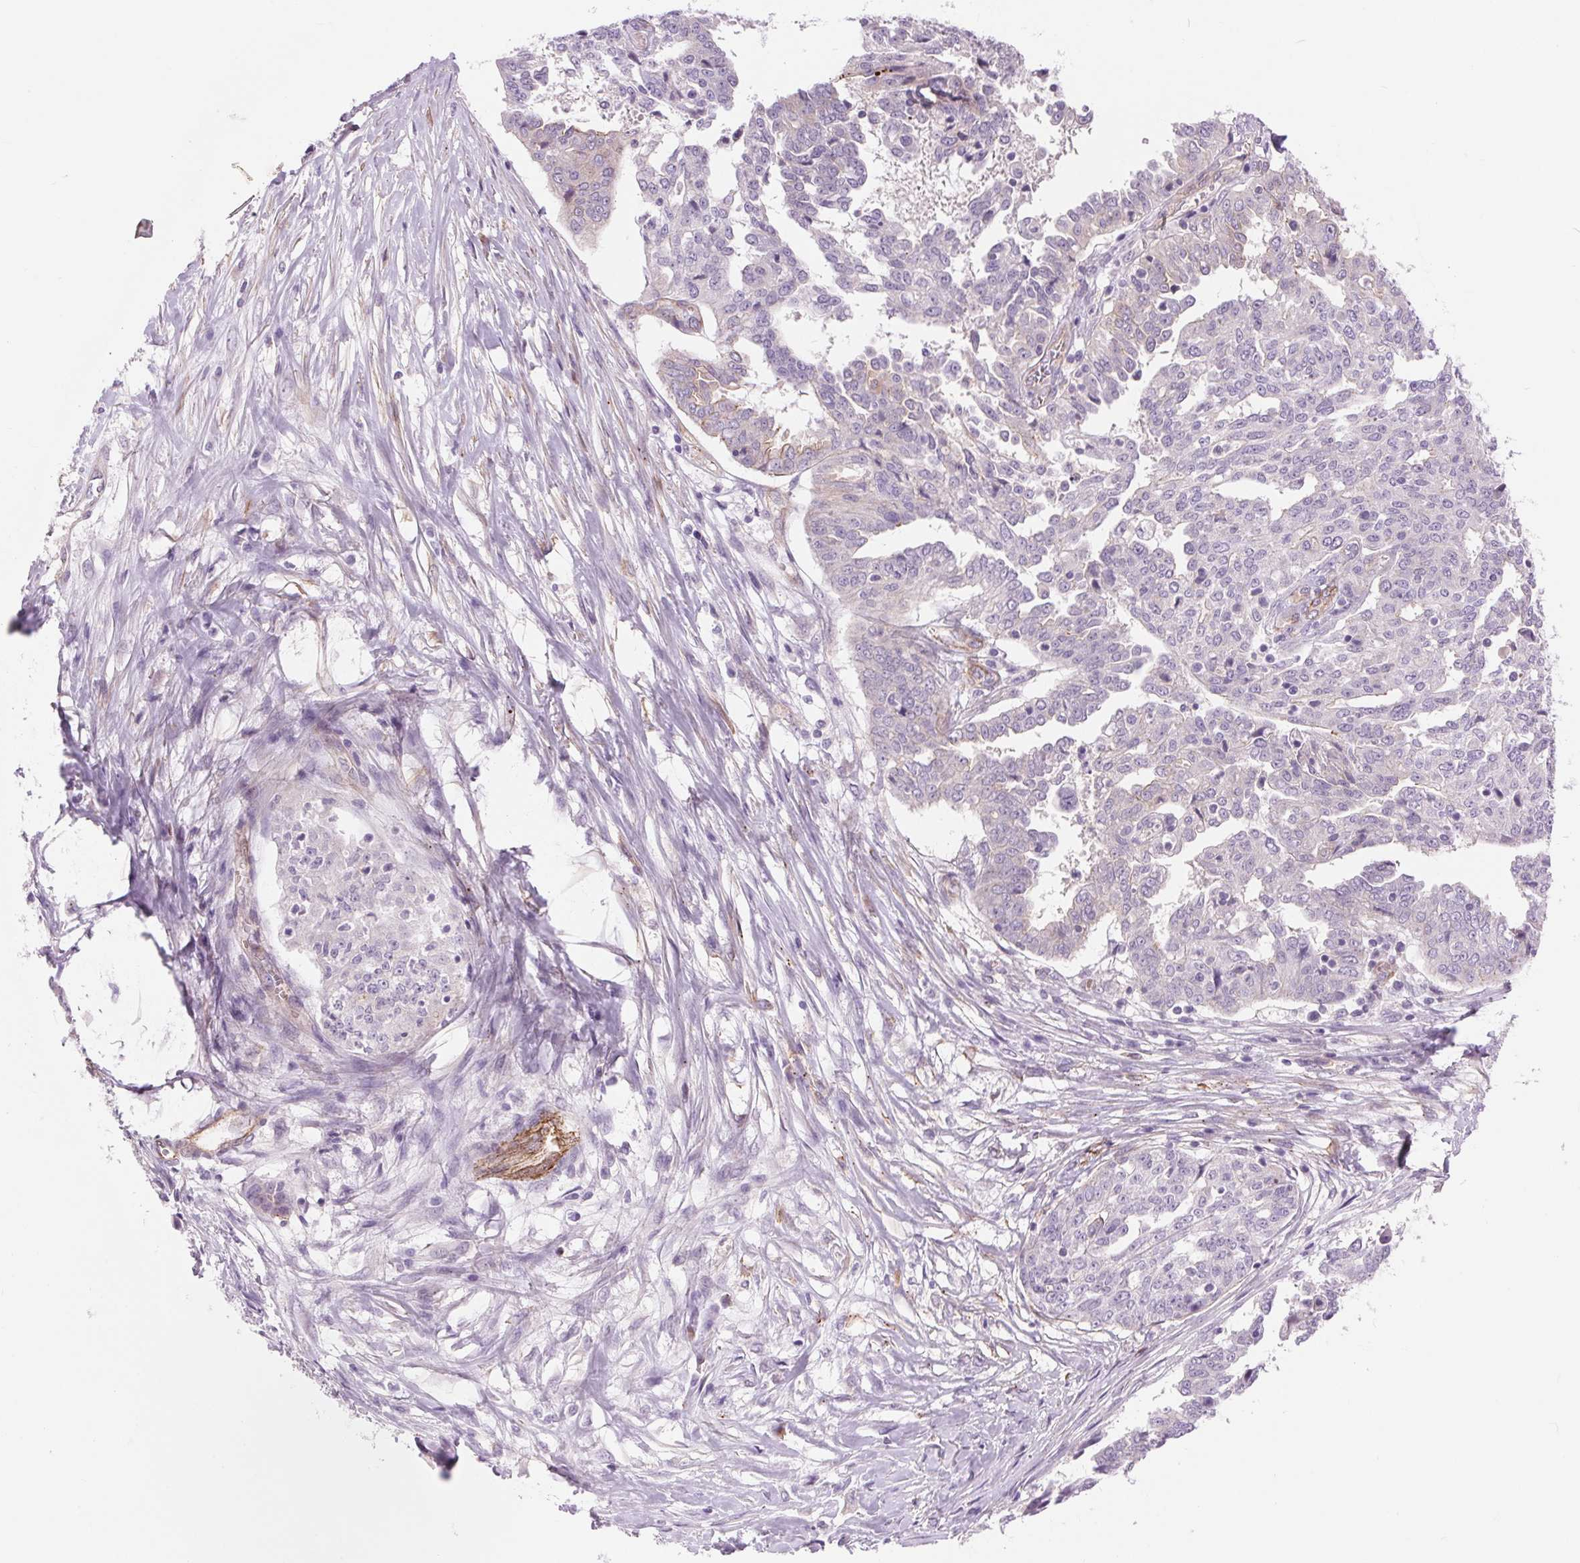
{"staining": {"intensity": "negative", "quantity": "none", "location": "none"}, "tissue": "ovarian cancer", "cell_type": "Tumor cells", "image_type": "cancer", "snomed": [{"axis": "morphology", "description": "Cystadenocarcinoma, serous, NOS"}, {"axis": "topography", "description": "Ovary"}], "caption": "Serous cystadenocarcinoma (ovarian) was stained to show a protein in brown. There is no significant staining in tumor cells.", "gene": "DIXDC1", "patient": {"sex": "female", "age": 67}}